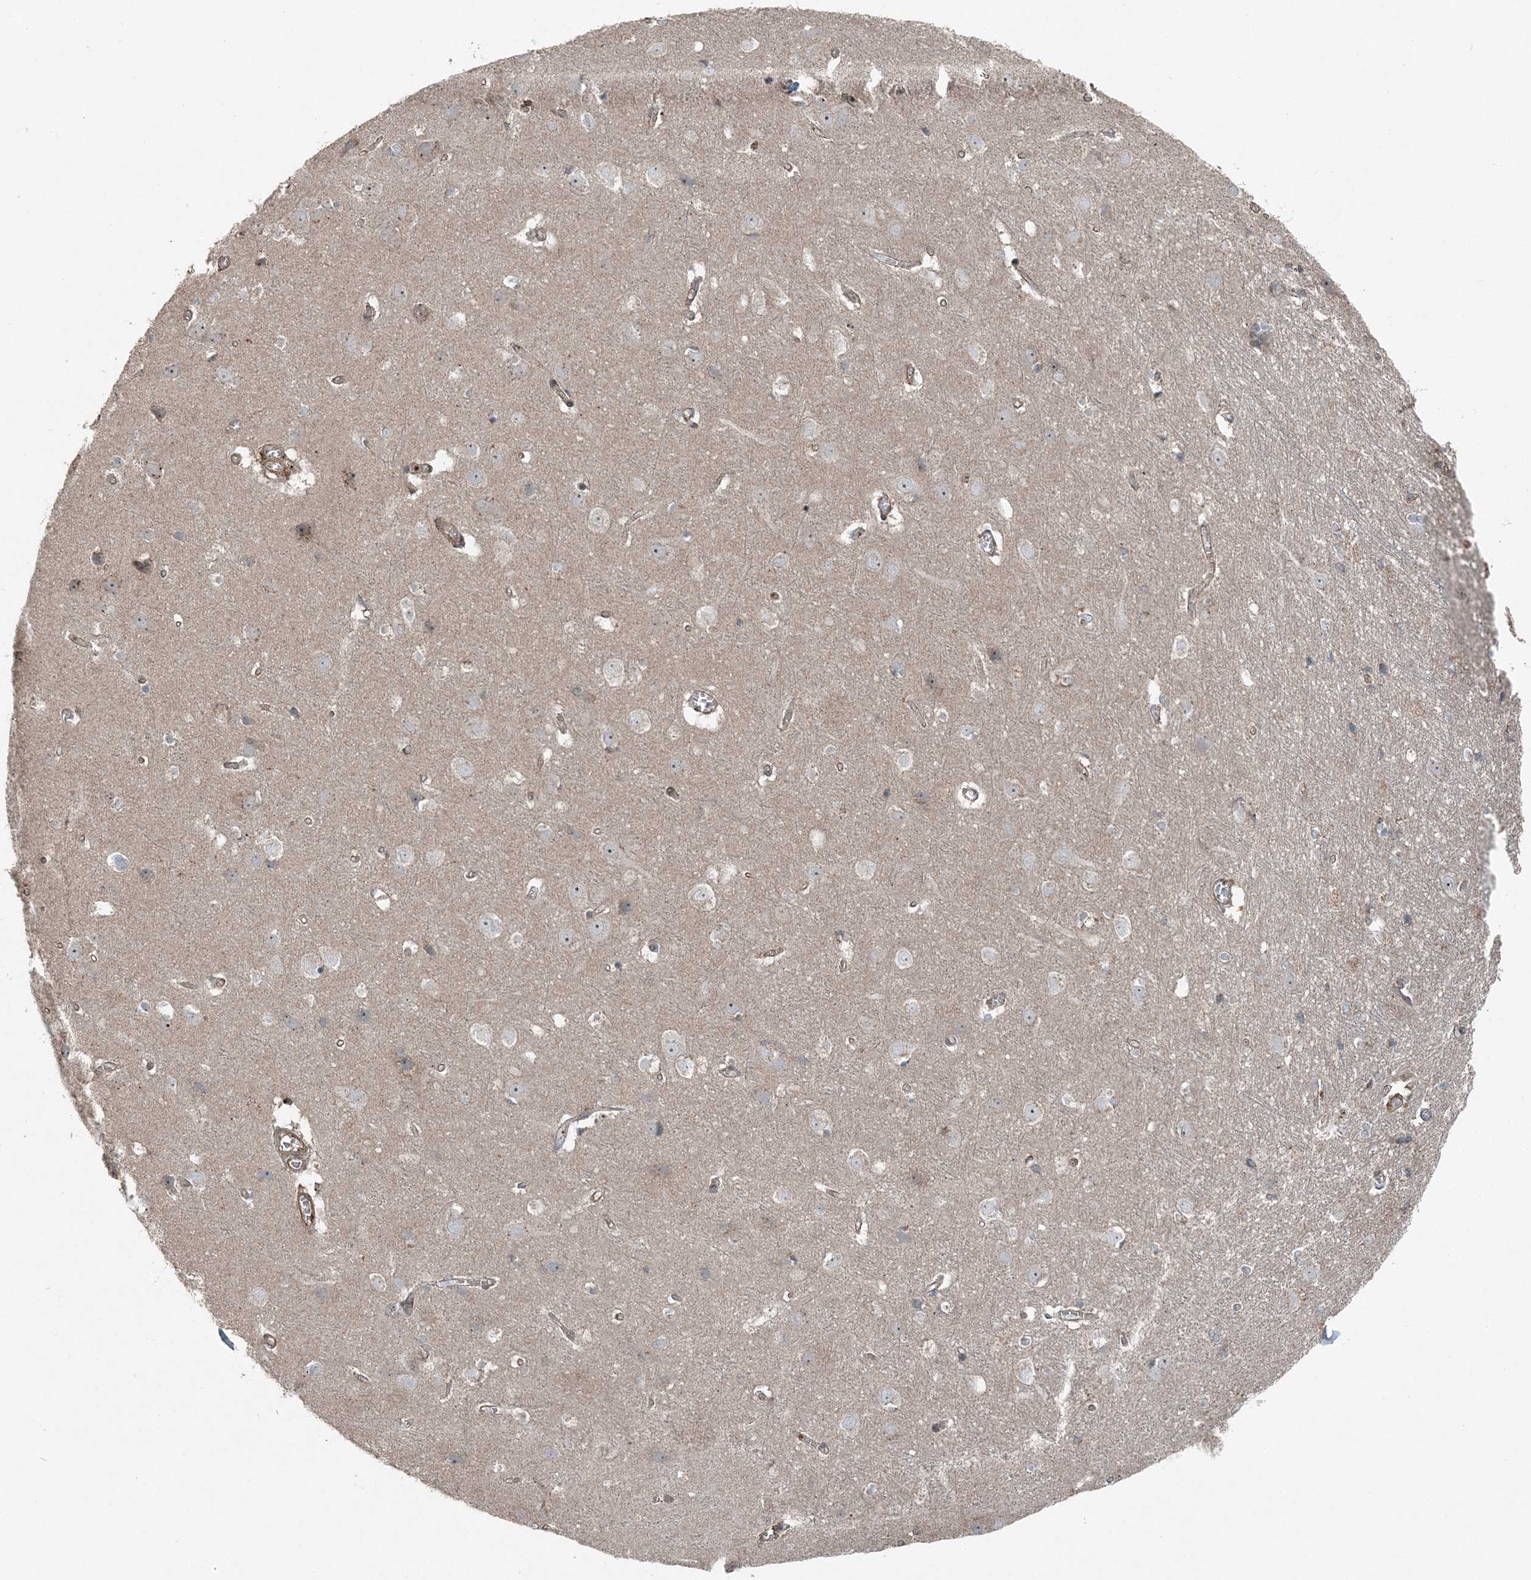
{"staining": {"intensity": "moderate", "quantity": "25%-75%", "location": "cytoplasmic/membranous"}, "tissue": "cerebral cortex", "cell_type": "Endothelial cells", "image_type": "normal", "snomed": [{"axis": "morphology", "description": "Normal tissue, NOS"}, {"axis": "topography", "description": "Cerebral cortex"}], "caption": "Human cerebral cortex stained with a brown dye reveals moderate cytoplasmic/membranous positive expression in about 25%-75% of endothelial cells.", "gene": "KY", "patient": {"sex": "male", "age": 54}}